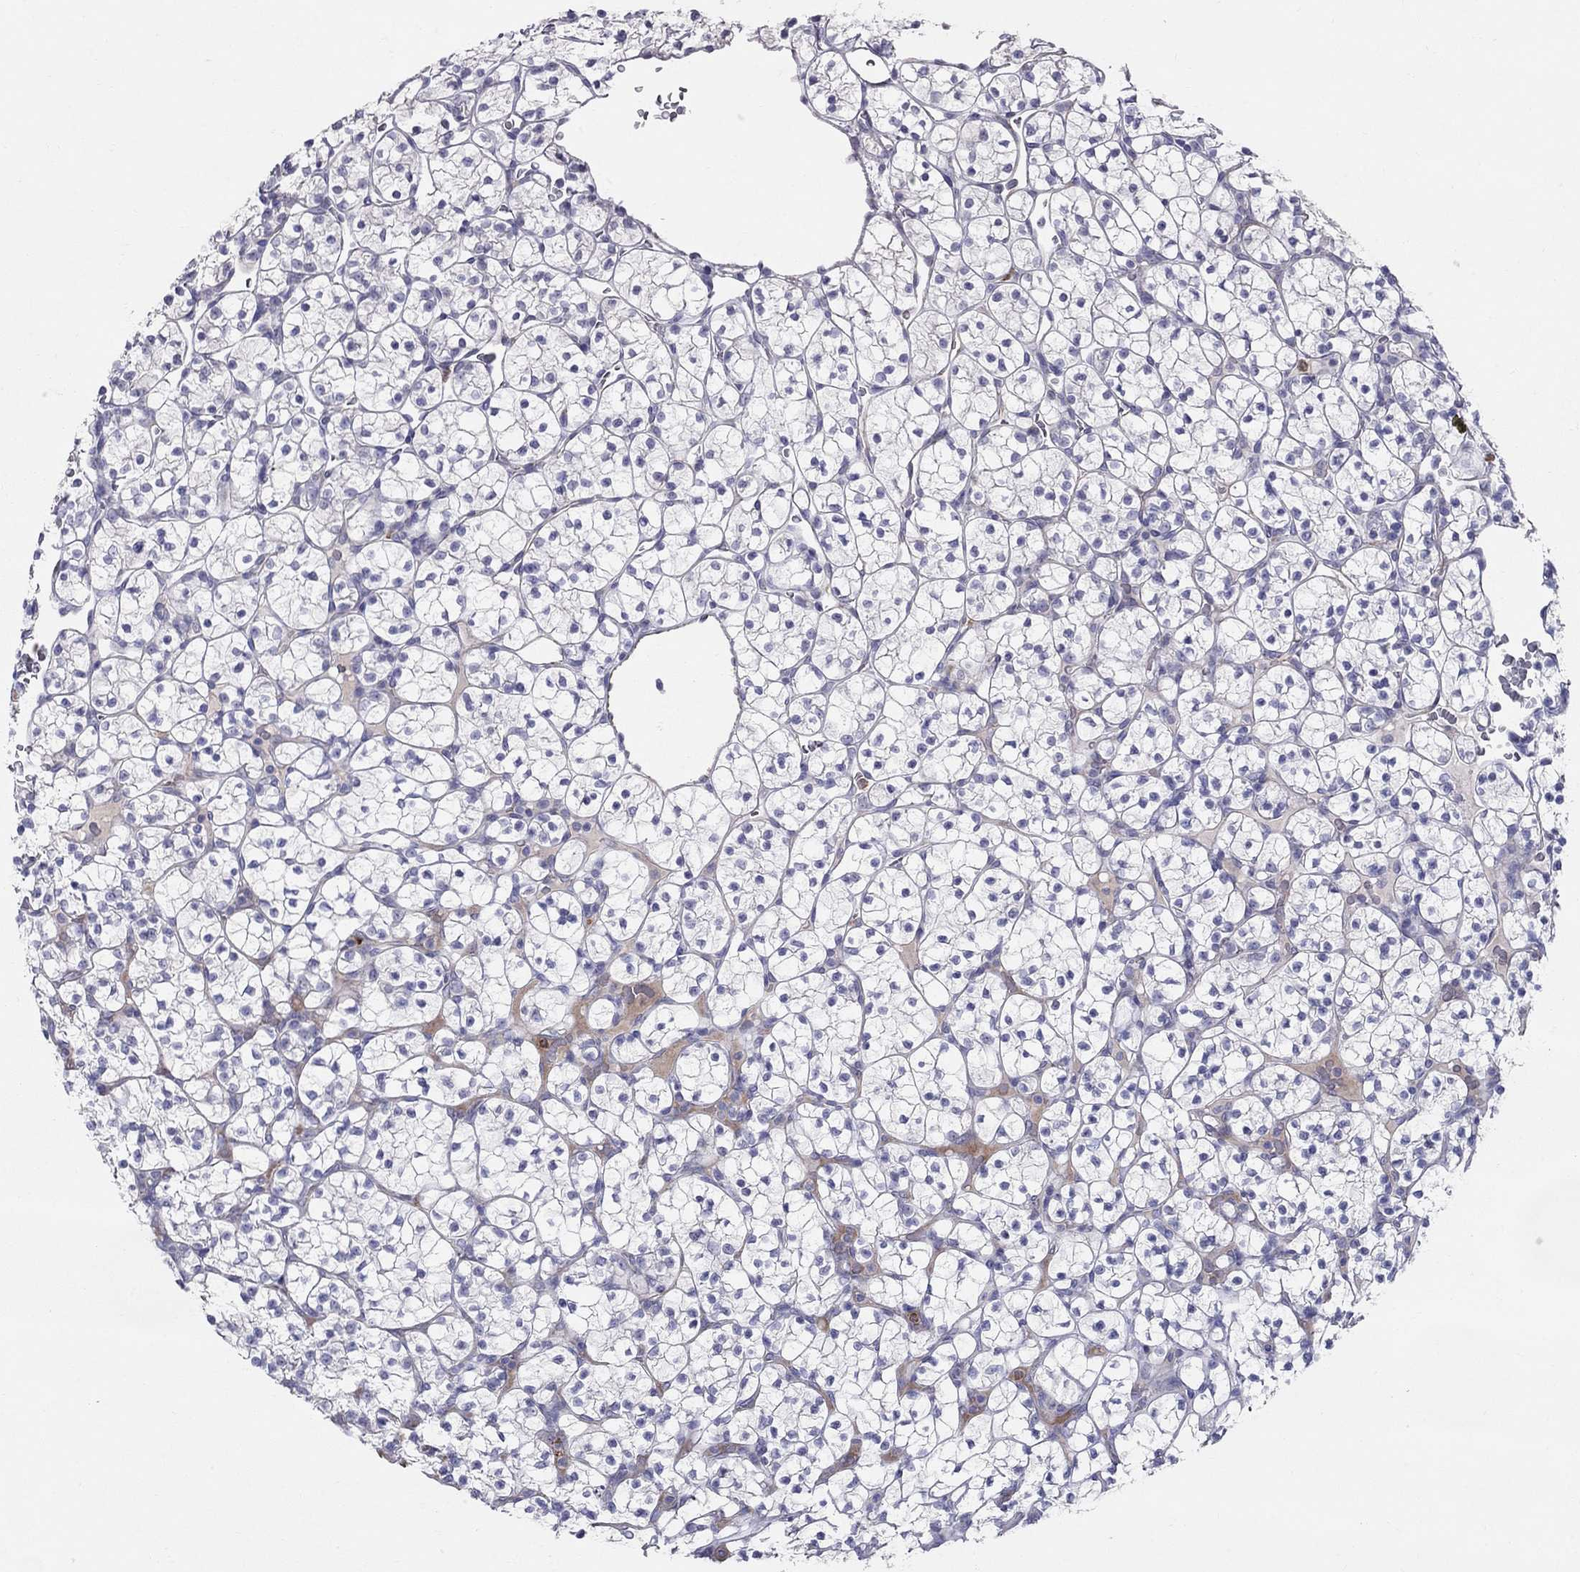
{"staining": {"intensity": "negative", "quantity": "none", "location": "none"}, "tissue": "renal cancer", "cell_type": "Tumor cells", "image_type": "cancer", "snomed": [{"axis": "morphology", "description": "Adenocarcinoma, NOS"}, {"axis": "topography", "description": "Kidney"}], "caption": "Immunohistochemical staining of human adenocarcinoma (renal) exhibits no significant positivity in tumor cells.", "gene": "SPINT4", "patient": {"sex": "female", "age": 89}}